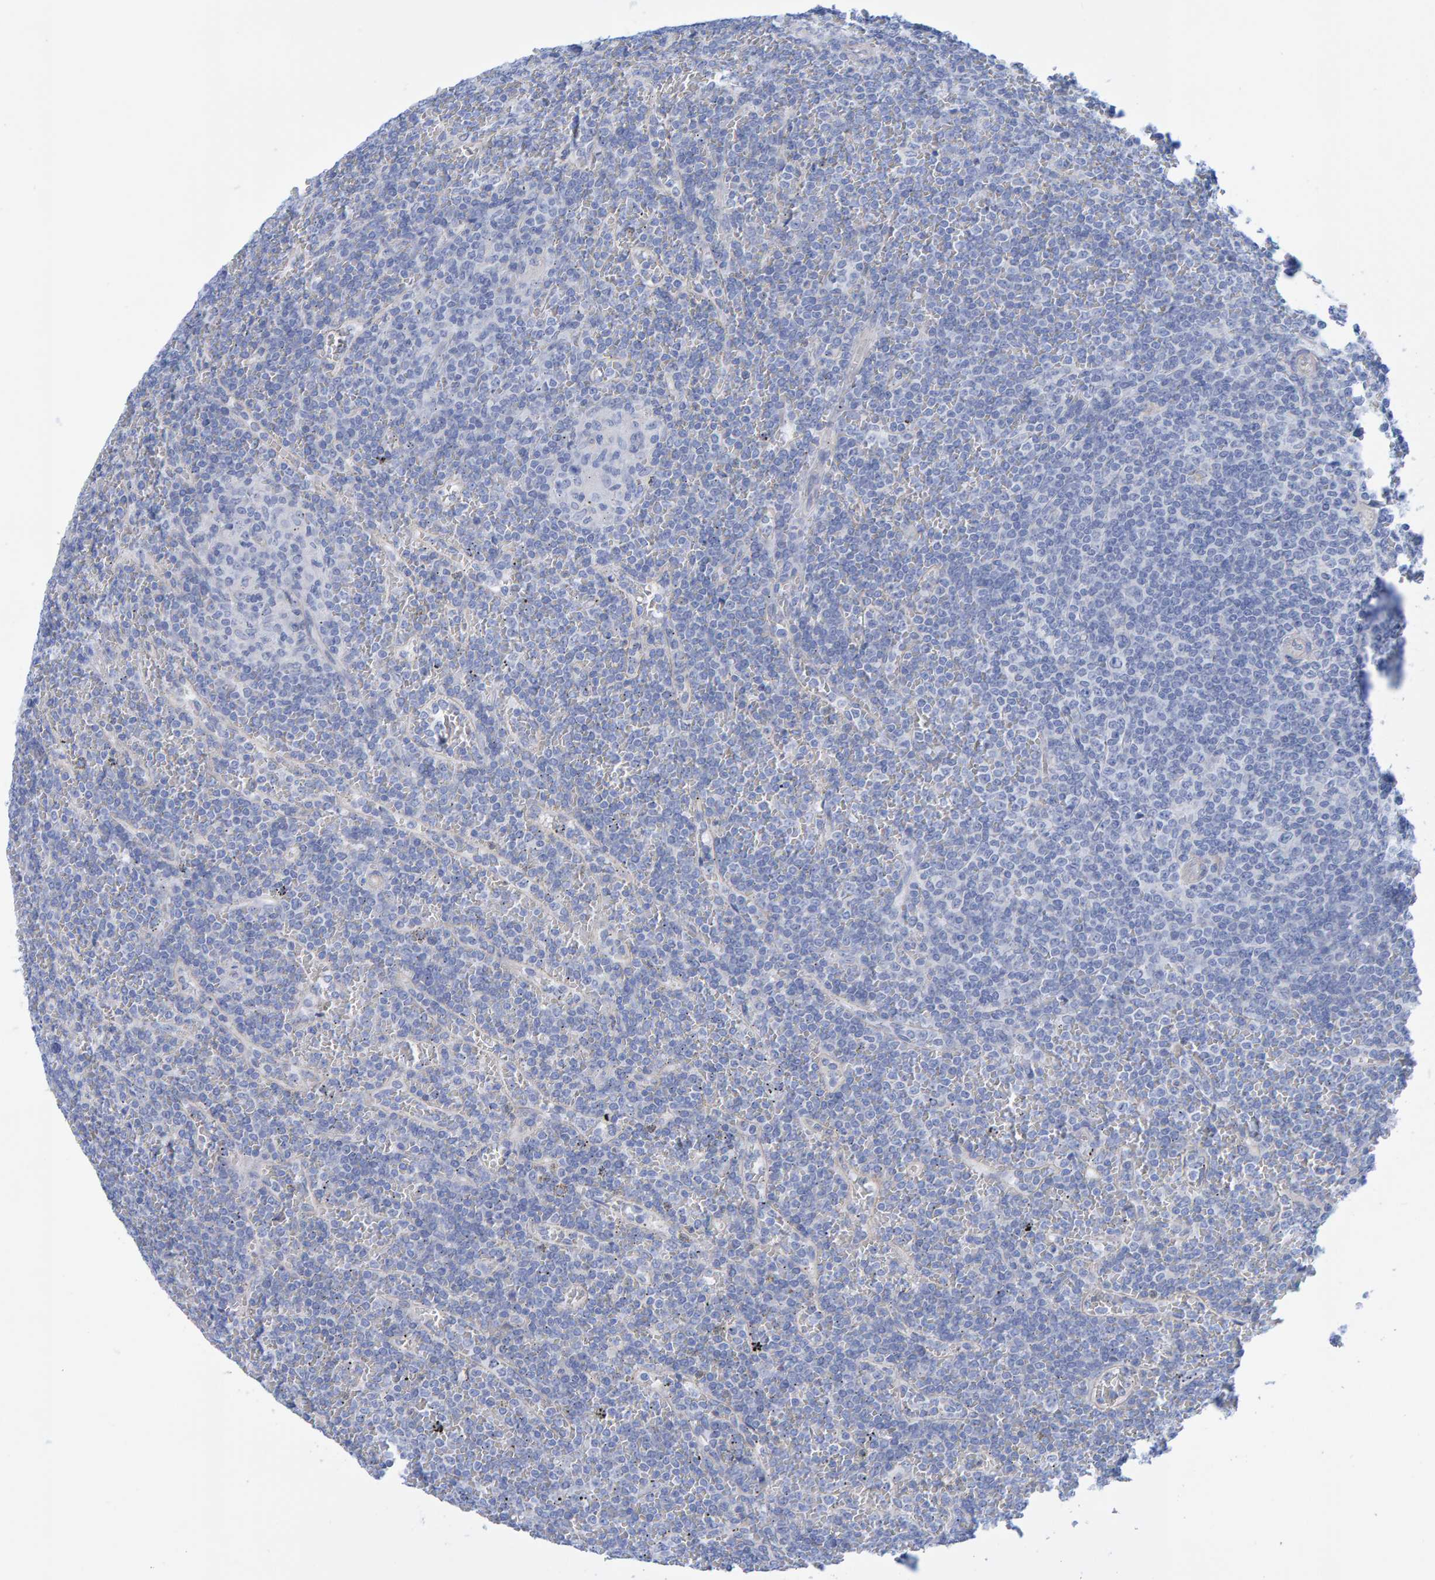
{"staining": {"intensity": "negative", "quantity": "none", "location": "none"}, "tissue": "lymphoma", "cell_type": "Tumor cells", "image_type": "cancer", "snomed": [{"axis": "morphology", "description": "Malignant lymphoma, non-Hodgkin's type, Low grade"}, {"axis": "topography", "description": "Spleen"}], "caption": "This is an immunohistochemistry (IHC) image of malignant lymphoma, non-Hodgkin's type (low-grade). There is no staining in tumor cells.", "gene": "JAKMIP3", "patient": {"sex": "female", "age": 19}}